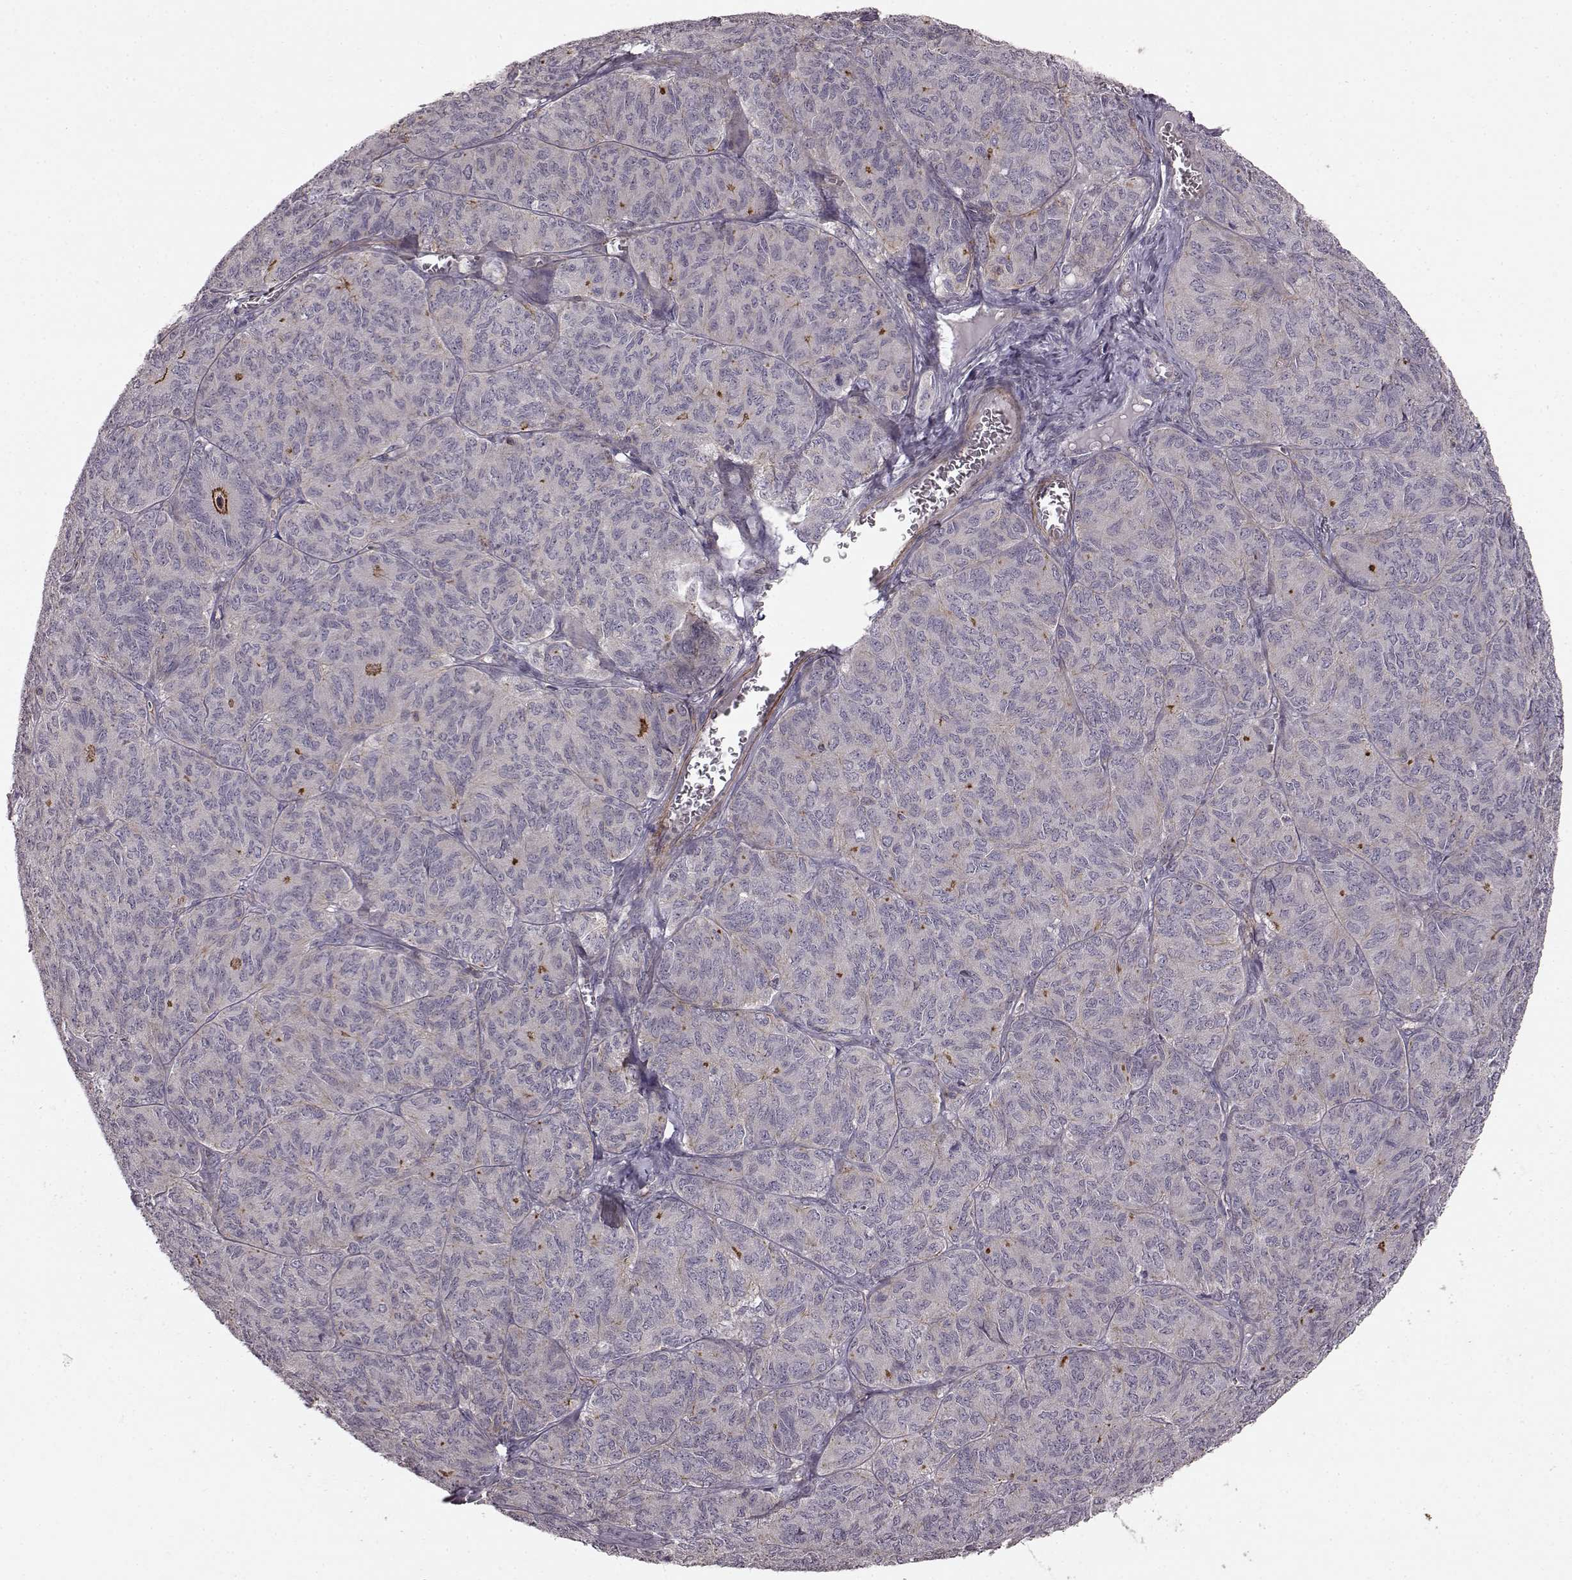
{"staining": {"intensity": "negative", "quantity": "none", "location": "none"}, "tissue": "ovarian cancer", "cell_type": "Tumor cells", "image_type": "cancer", "snomed": [{"axis": "morphology", "description": "Carcinoma, endometroid"}, {"axis": "topography", "description": "Ovary"}], "caption": "IHC of human ovarian endometroid carcinoma shows no positivity in tumor cells.", "gene": "SLC22A18", "patient": {"sex": "female", "age": 80}}